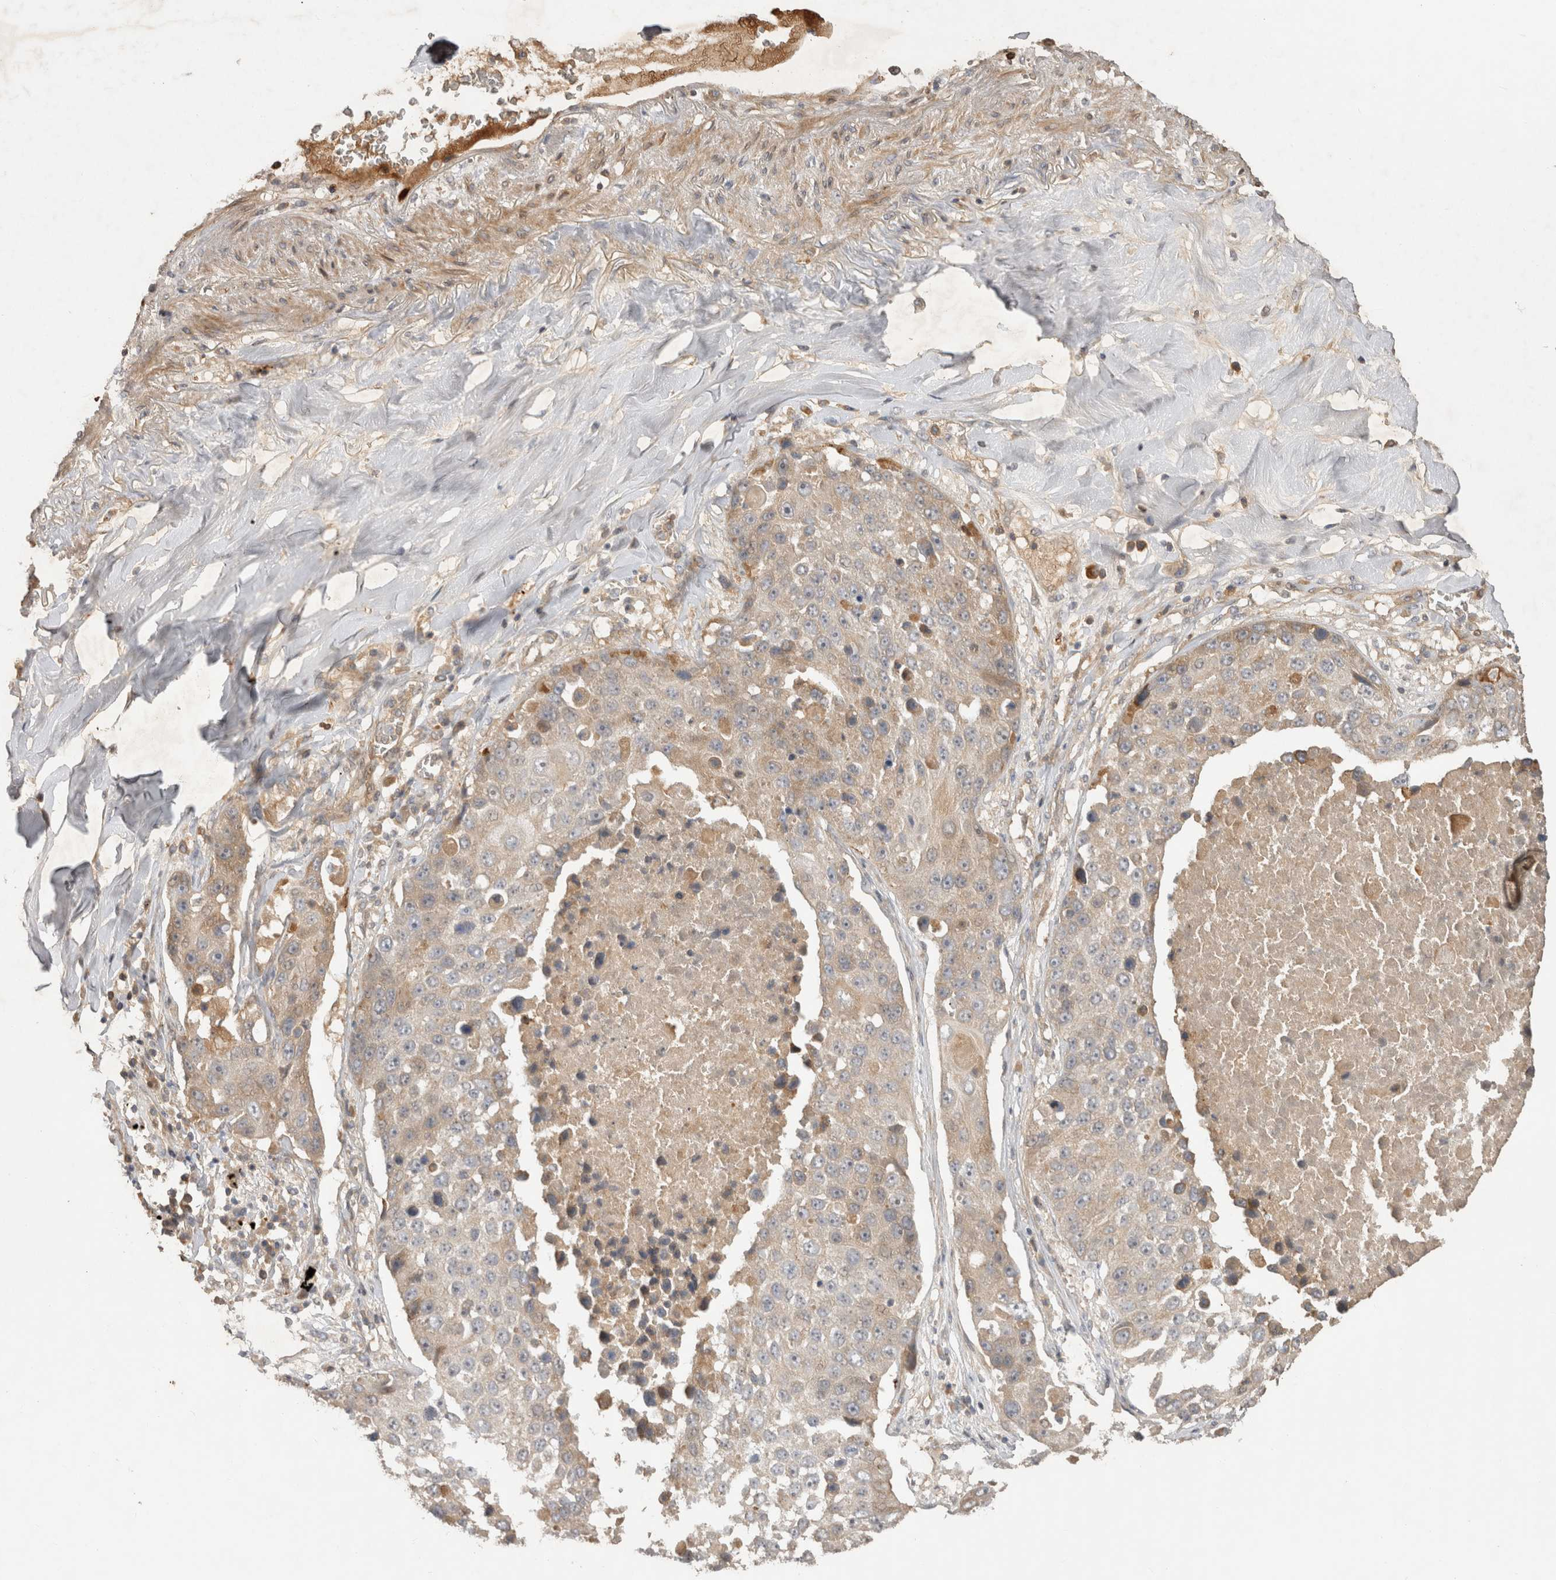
{"staining": {"intensity": "weak", "quantity": "<25%", "location": "cytoplasmic/membranous"}, "tissue": "lung cancer", "cell_type": "Tumor cells", "image_type": "cancer", "snomed": [{"axis": "morphology", "description": "Squamous cell carcinoma, NOS"}, {"axis": "topography", "description": "Lung"}], "caption": "Lung cancer (squamous cell carcinoma) was stained to show a protein in brown. There is no significant positivity in tumor cells. (Immunohistochemistry (ihc), brightfield microscopy, high magnification).", "gene": "PPP1R42", "patient": {"sex": "male", "age": 61}}